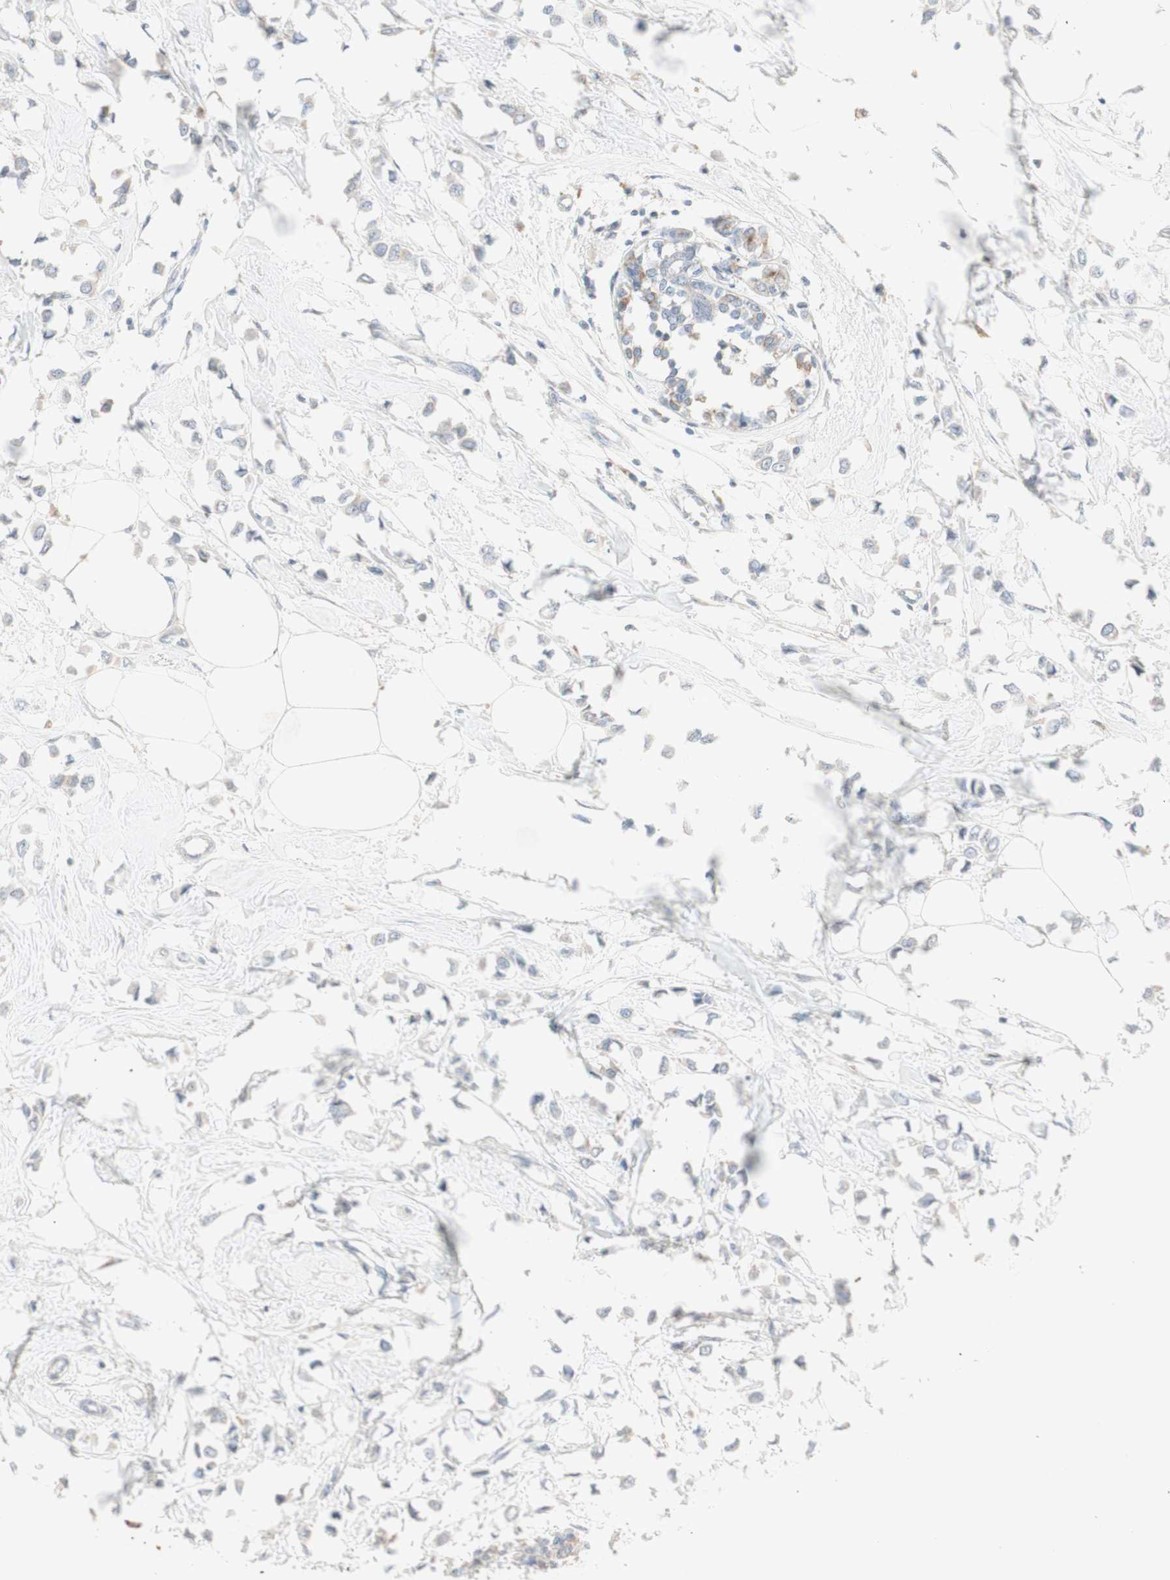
{"staining": {"intensity": "negative", "quantity": "none", "location": "none"}, "tissue": "breast cancer", "cell_type": "Tumor cells", "image_type": "cancer", "snomed": [{"axis": "morphology", "description": "Lobular carcinoma"}, {"axis": "topography", "description": "Breast"}], "caption": "Breast lobular carcinoma was stained to show a protein in brown. There is no significant staining in tumor cells.", "gene": "ATP6V1B1", "patient": {"sex": "female", "age": 51}}